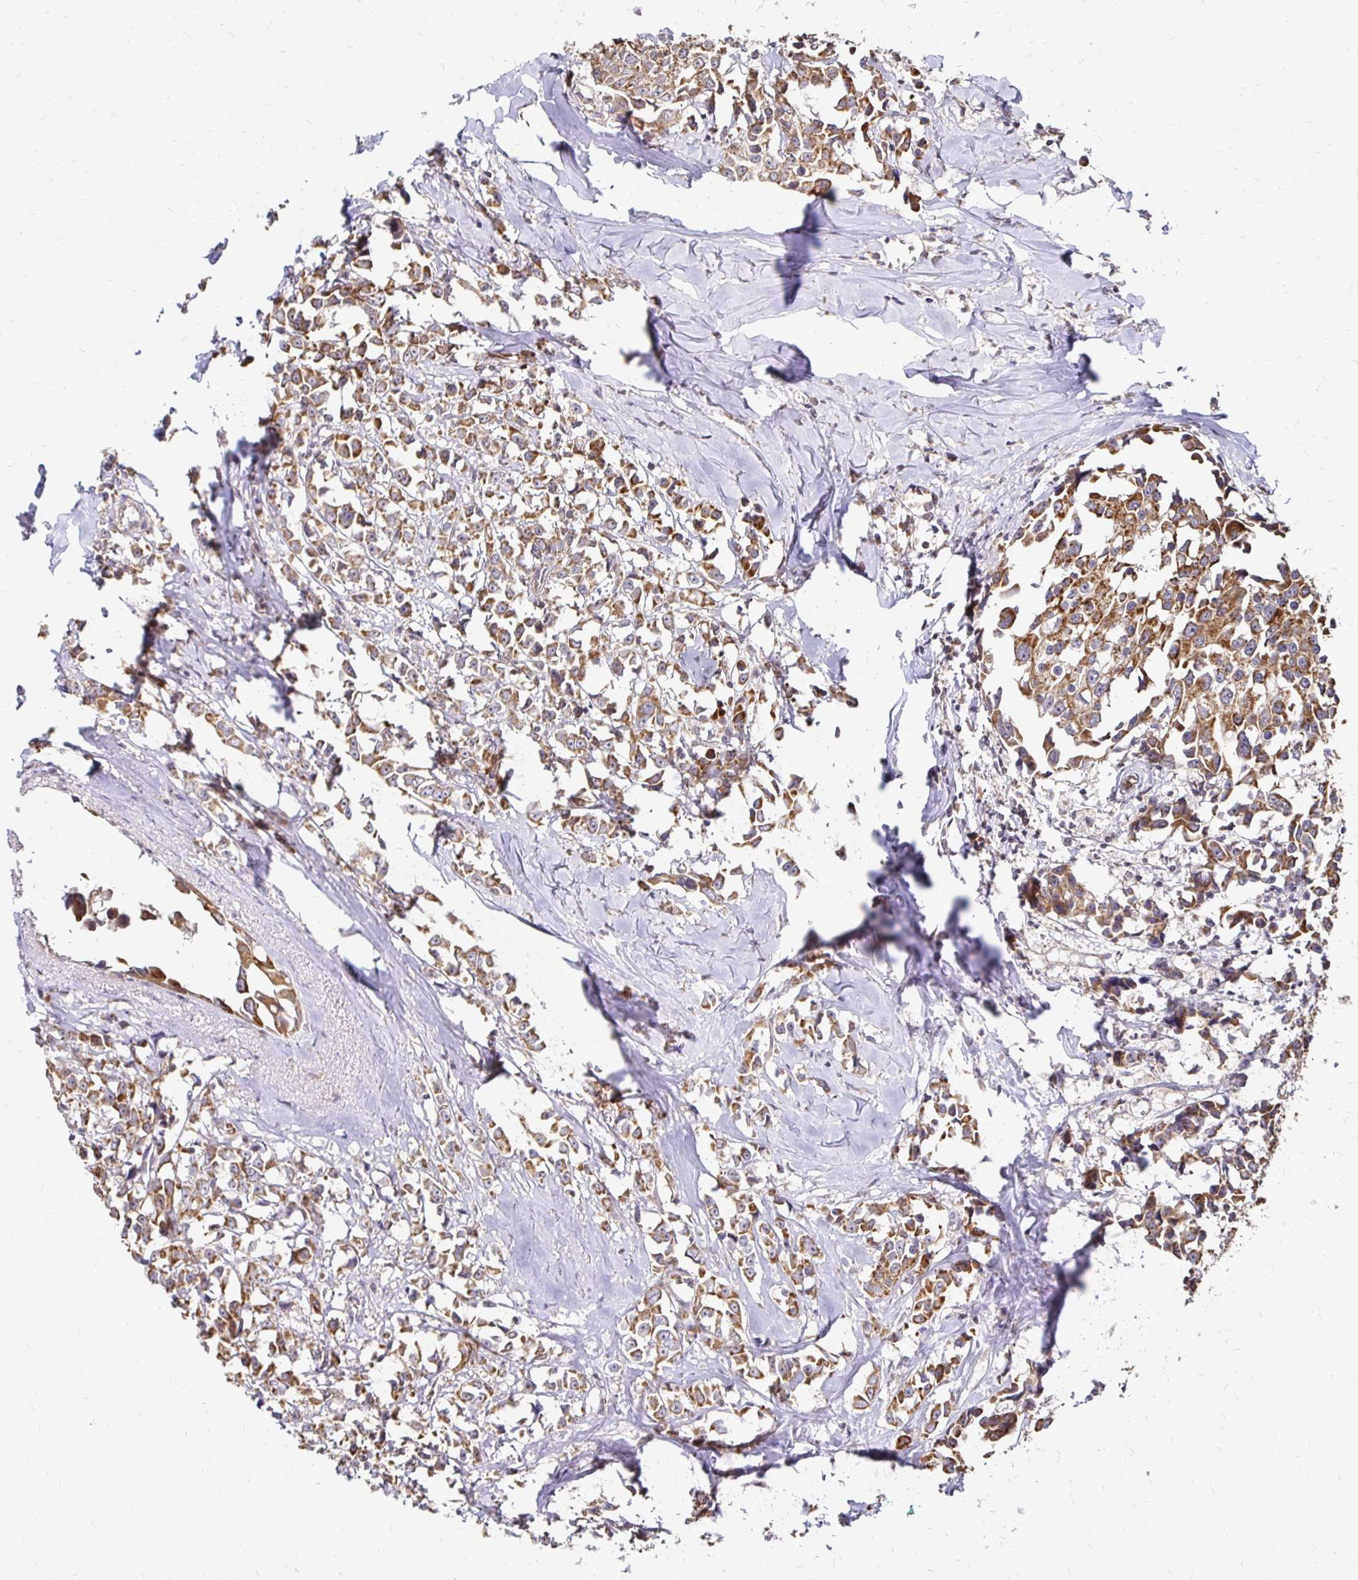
{"staining": {"intensity": "moderate", "quantity": ">75%", "location": "cytoplasmic/membranous"}, "tissue": "breast cancer", "cell_type": "Tumor cells", "image_type": "cancer", "snomed": [{"axis": "morphology", "description": "Duct carcinoma"}, {"axis": "topography", "description": "Breast"}], "caption": "Immunohistochemical staining of human intraductal carcinoma (breast) displays medium levels of moderate cytoplasmic/membranous protein positivity in about >75% of tumor cells.", "gene": "ZW10", "patient": {"sex": "female", "age": 80}}